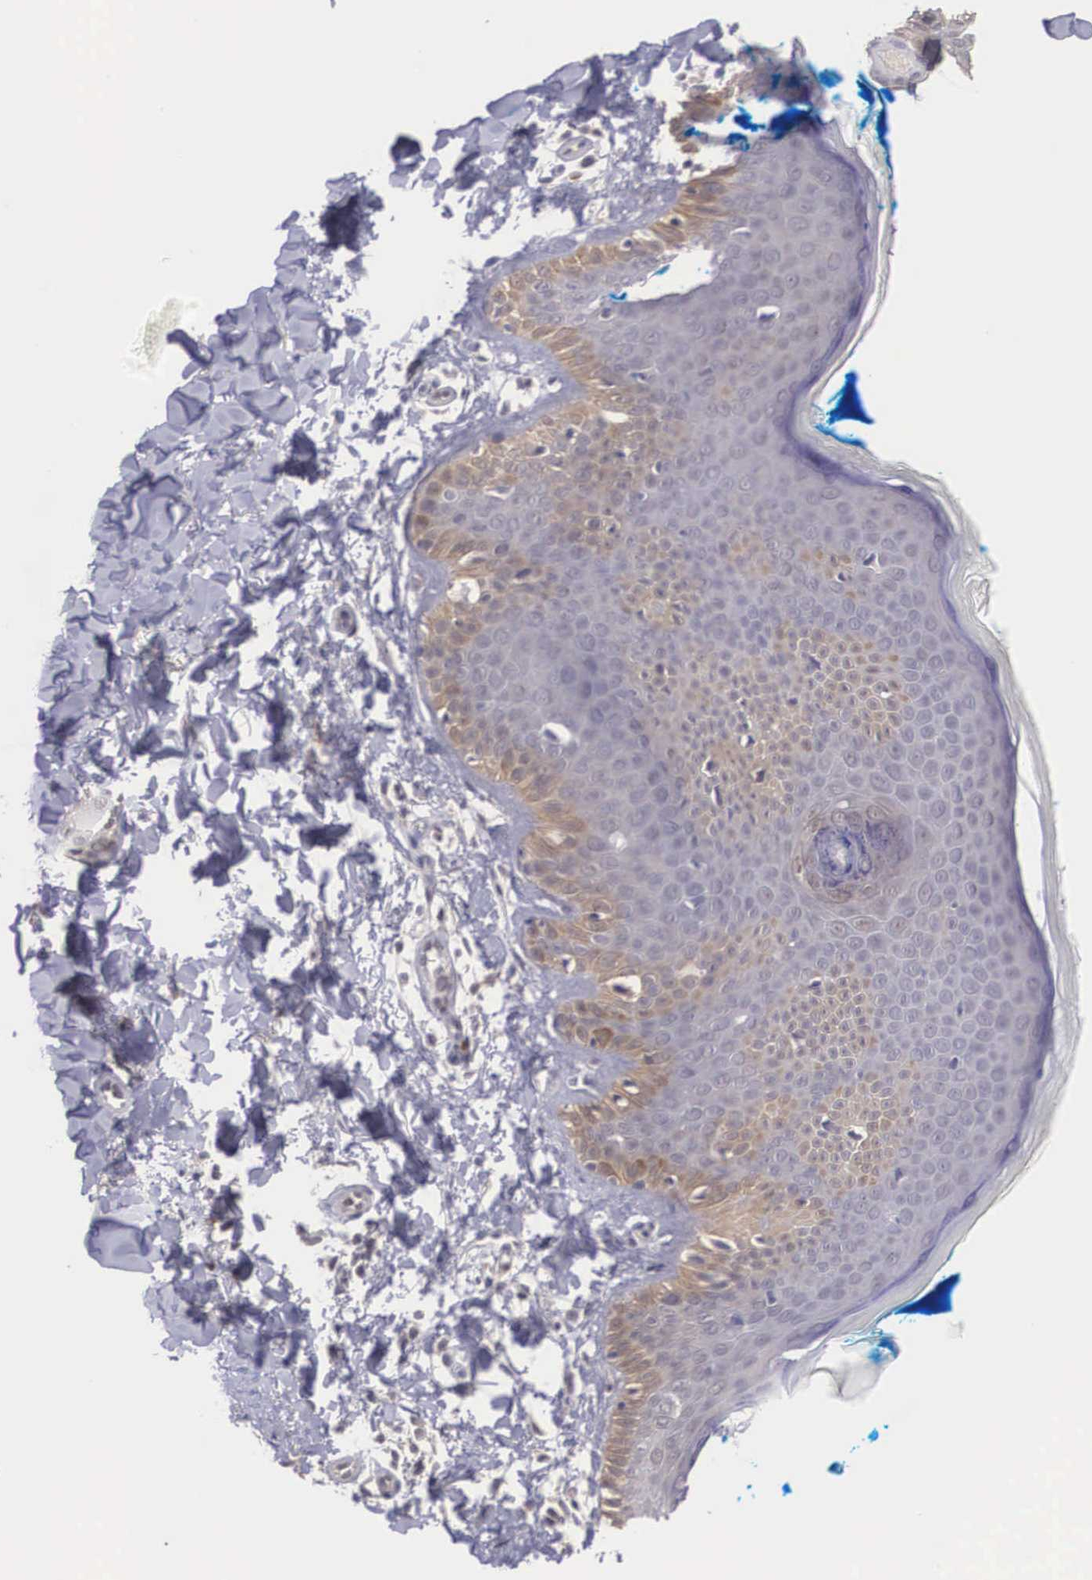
{"staining": {"intensity": "weak", "quantity": "25%-75%", "location": "cytoplasmic/membranous"}, "tissue": "skin", "cell_type": "Fibroblasts", "image_type": "normal", "snomed": [{"axis": "morphology", "description": "Normal tissue, NOS"}, {"axis": "topography", "description": "Skin"}], "caption": "Skin stained with DAB IHC shows low levels of weak cytoplasmic/membranous positivity in about 25%-75% of fibroblasts.", "gene": "NINL", "patient": {"sex": "female", "age": 56}}